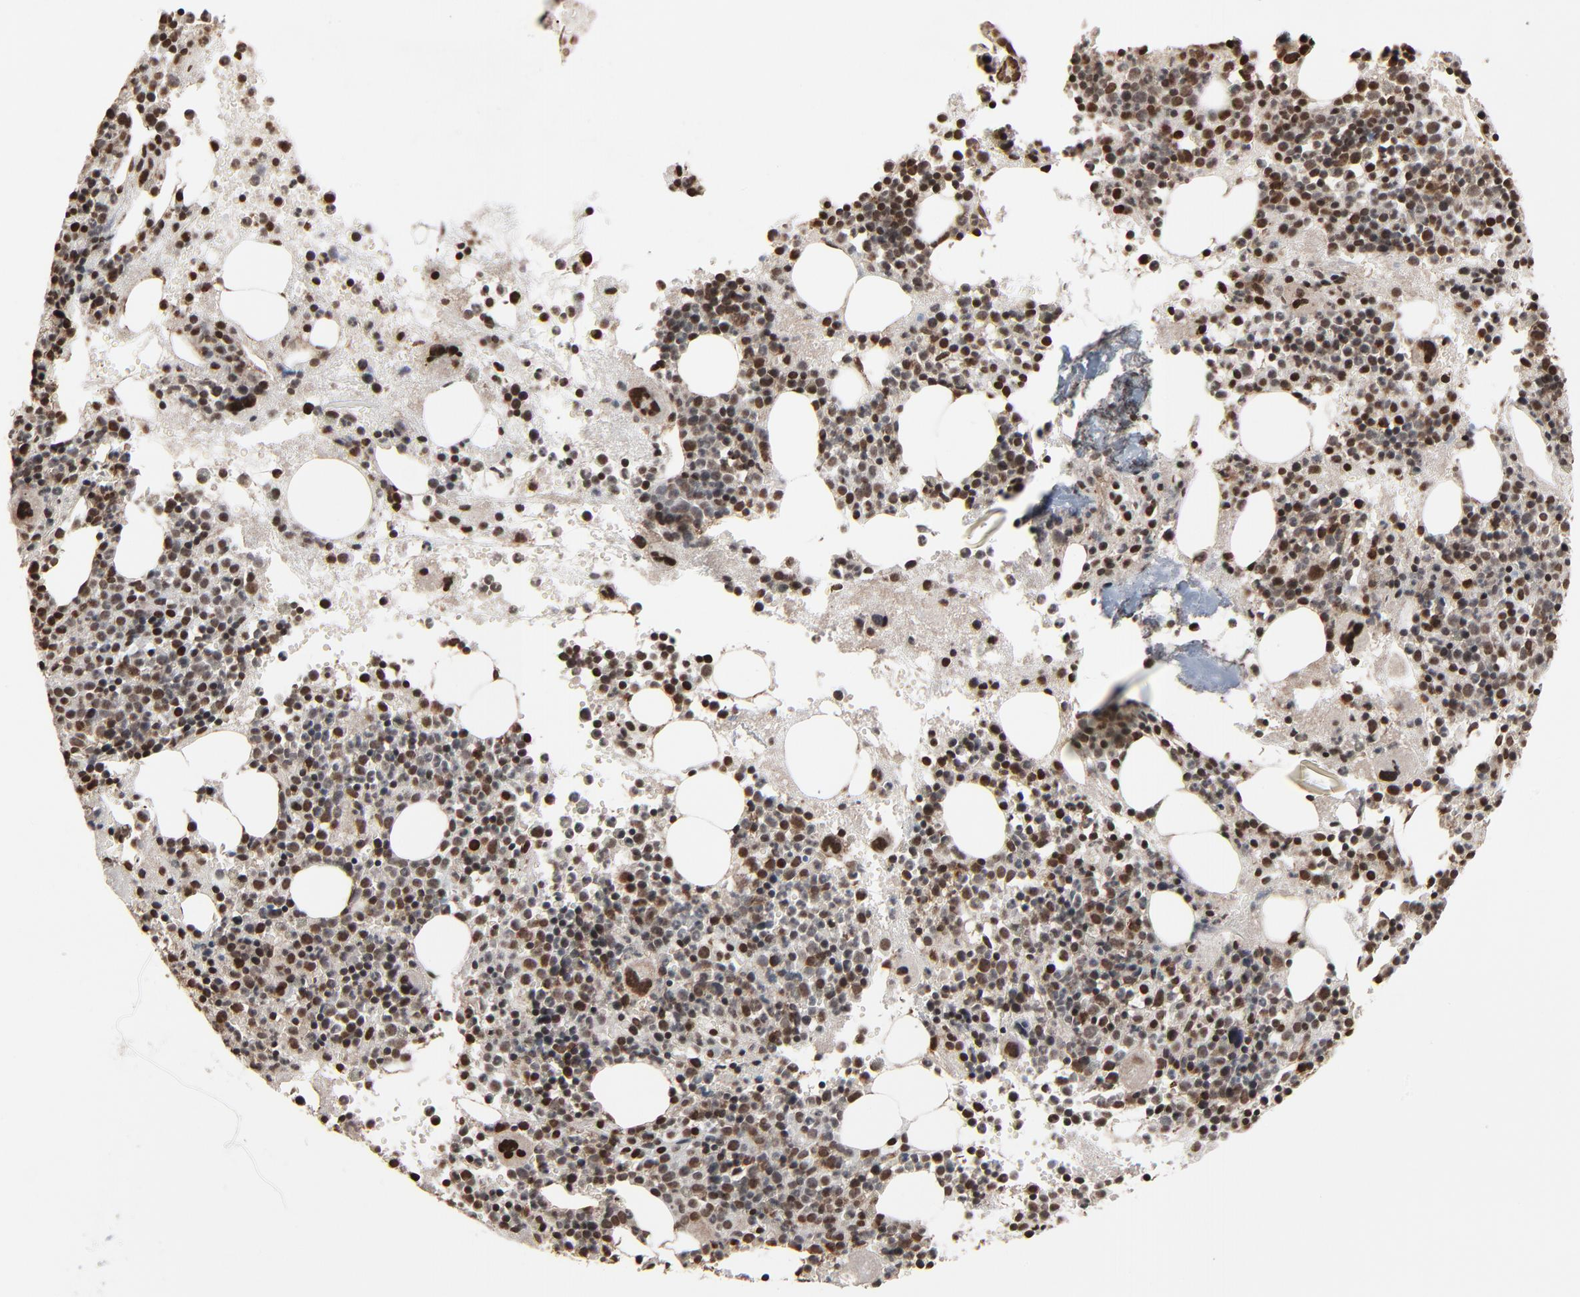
{"staining": {"intensity": "strong", "quantity": ">75%", "location": "nuclear"}, "tissue": "bone marrow", "cell_type": "Hematopoietic cells", "image_type": "normal", "snomed": [{"axis": "morphology", "description": "Normal tissue, NOS"}, {"axis": "topography", "description": "Bone marrow"}], "caption": "Immunohistochemical staining of unremarkable human bone marrow demonstrates >75% levels of strong nuclear protein positivity in approximately >75% of hematopoietic cells.", "gene": "RPS6KA3", "patient": {"sex": "male", "age": 34}}